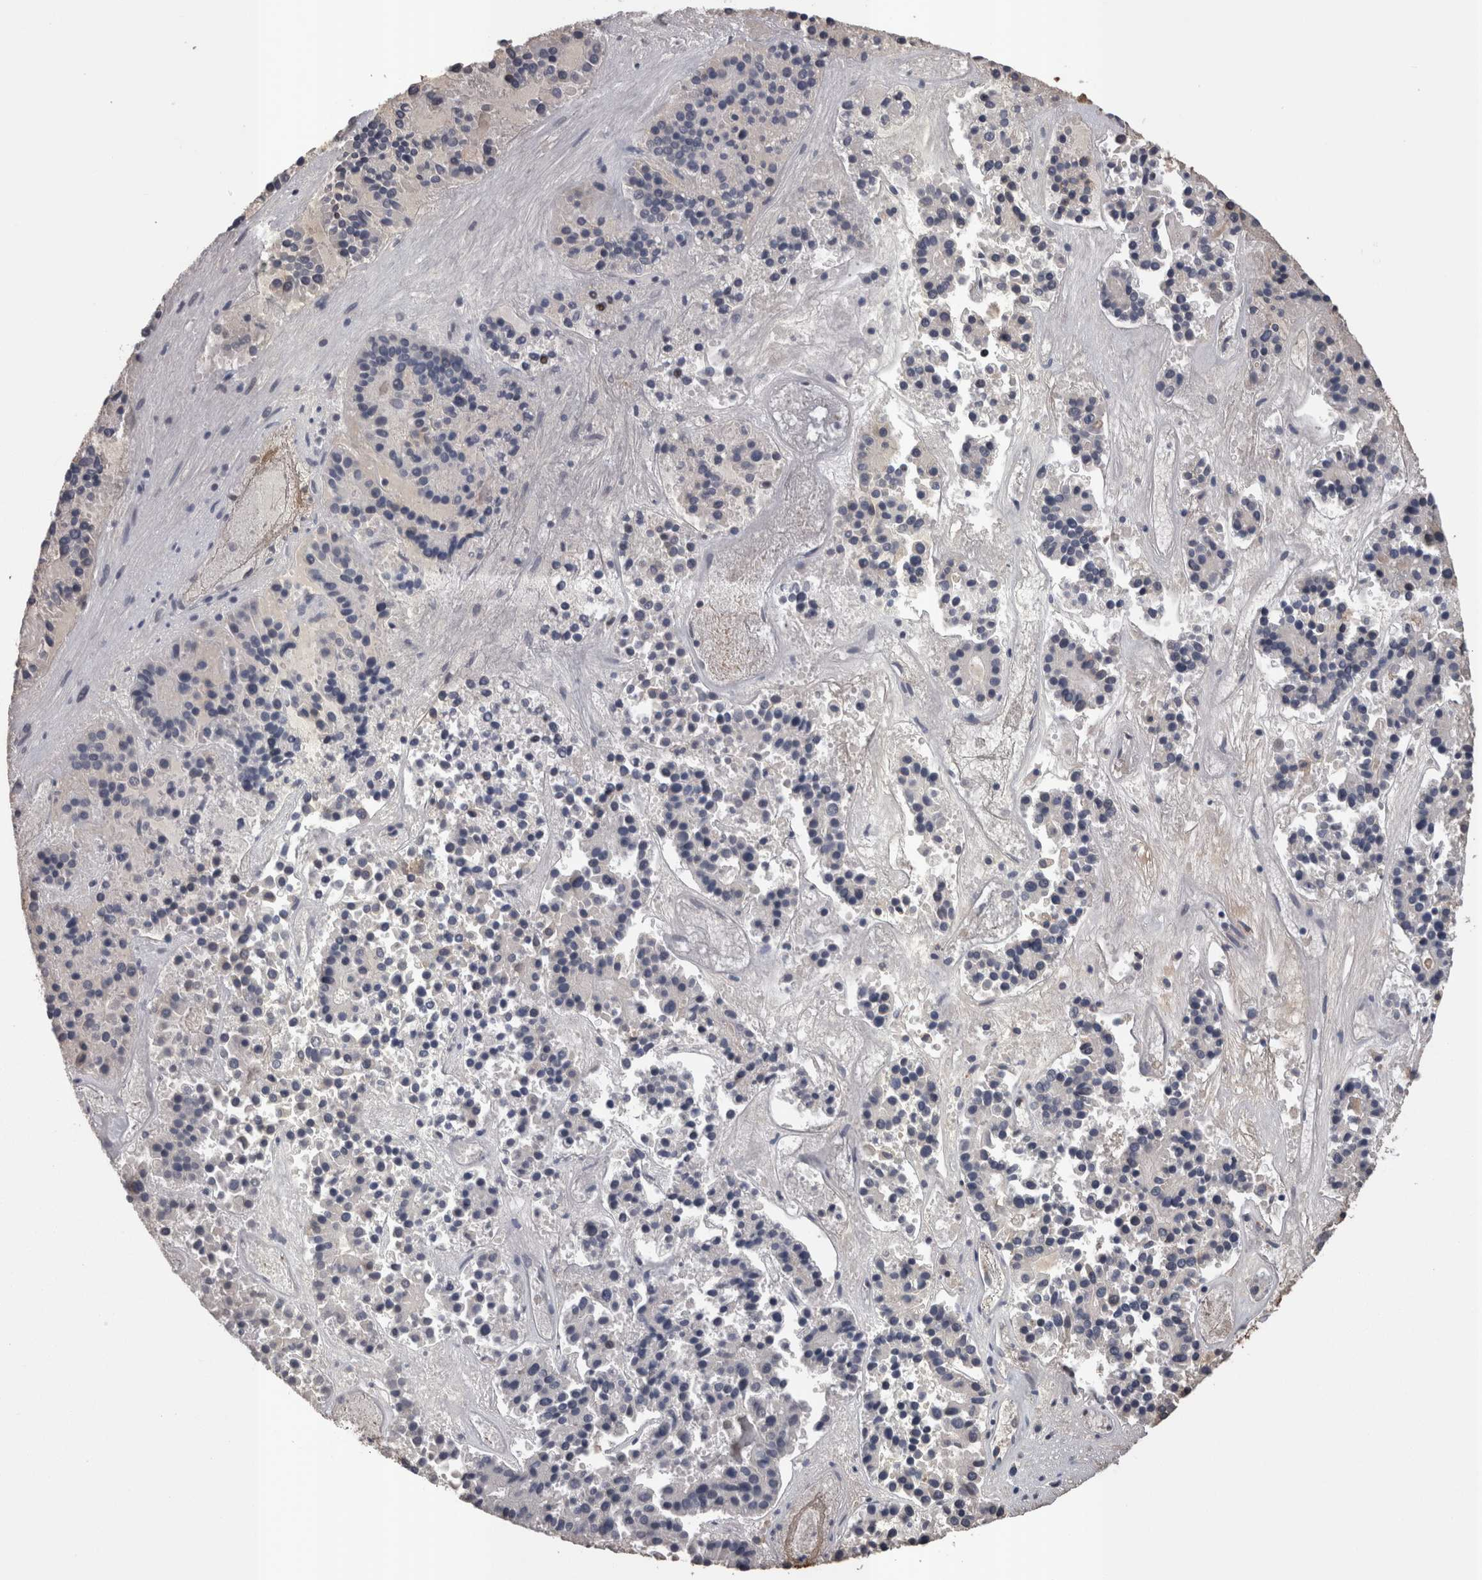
{"staining": {"intensity": "negative", "quantity": "none", "location": "none"}, "tissue": "pancreatic cancer", "cell_type": "Tumor cells", "image_type": "cancer", "snomed": [{"axis": "morphology", "description": "Adenocarcinoma, NOS"}, {"axis": "topography", "description": "Pancreas"}], "caption": "A micrograph of pancreatic cancer stained for a protein exhibits no brown staining in tumor cells.", "gene": "STC1", "patient": {"sex": "male", "age": 50}}